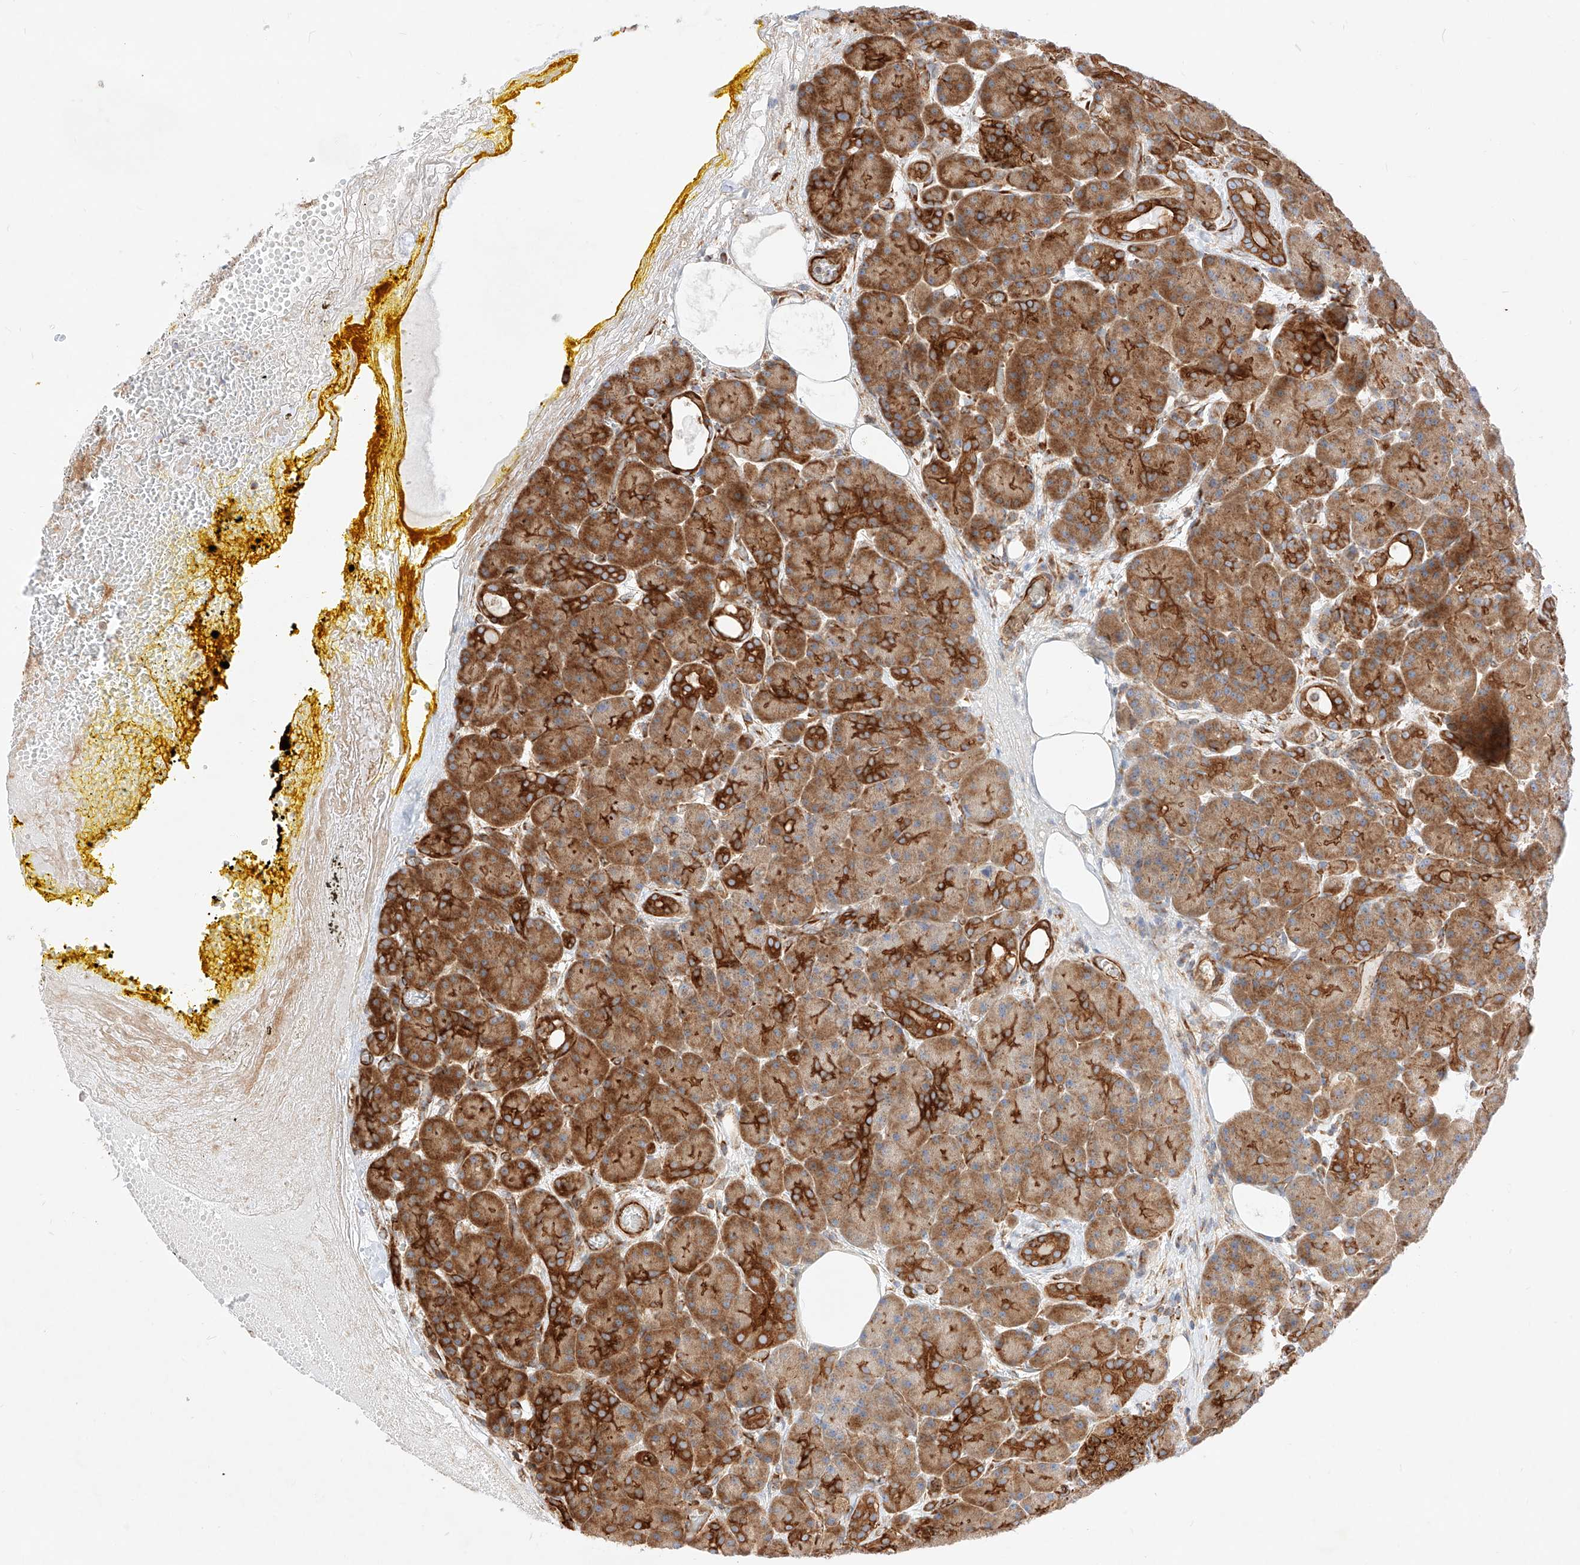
{"staining": {"intensity": "strong", "quantity": ">75%", "location": "cytoplasmic/membranous"}, "tissue": "pancreas", "cell_type": "Exocrine glandular cells", "image_type": "normal", "snomed": [{"axis": "morphology", "description": "Normal tissue, NOS"}, {"axis": "topography", "description": "Pancreas"}], "caption": "This is a histology image of IHC staining of normal pancreas, which shows strong positivity in the cytoplasmic/membranous of exocrine glandular cells.", "gene": "CSGALNACT2", "patient": {"sex": "male", "age": 63}}